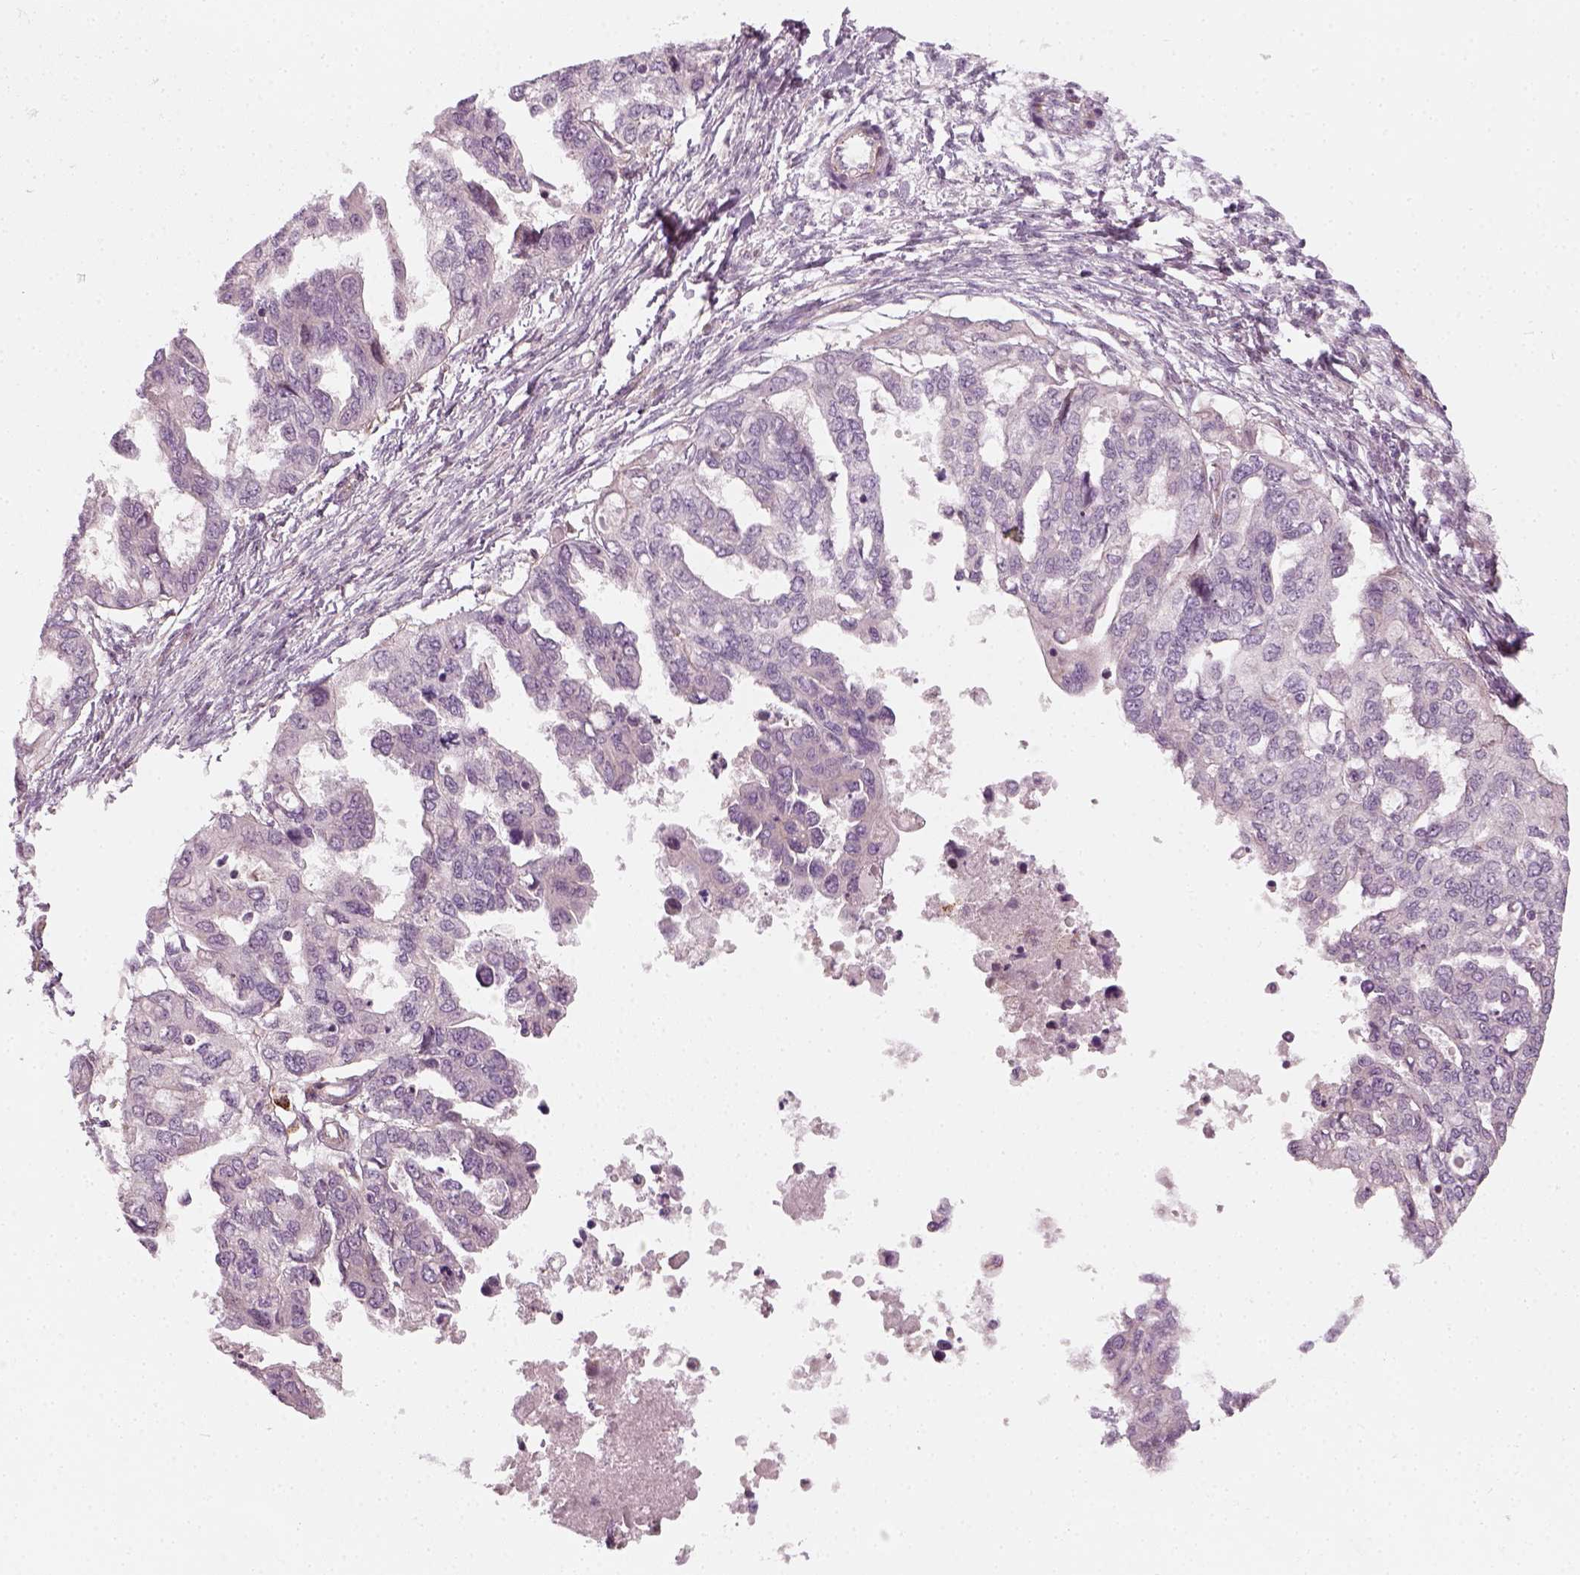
{"staining": {"intensity": "negative", "quantity": "none", "location": "none"}, "tissue": "ovarian cancer", "cell_type": "Tumor cells", "image_type": "cancer", "snomed": [{"axis": "morphology", "description": "Cystadenocarcinoma, serous, NOS"}, {"axis": "topography", "description": "Ovary"}], "caption": "IHC of human ovarian cancer (serous cystadenocarcinoma) shows no expression in tumor cells. (Stains: DAB (3,3'-diaminobenzidine) immunohistochemistry with hematoxylin counter stain, Microscopy: brightfield microscopy at high magnification).", "gene": "DNASE1L1", "patient": {"sex": "female", "age": 53}}